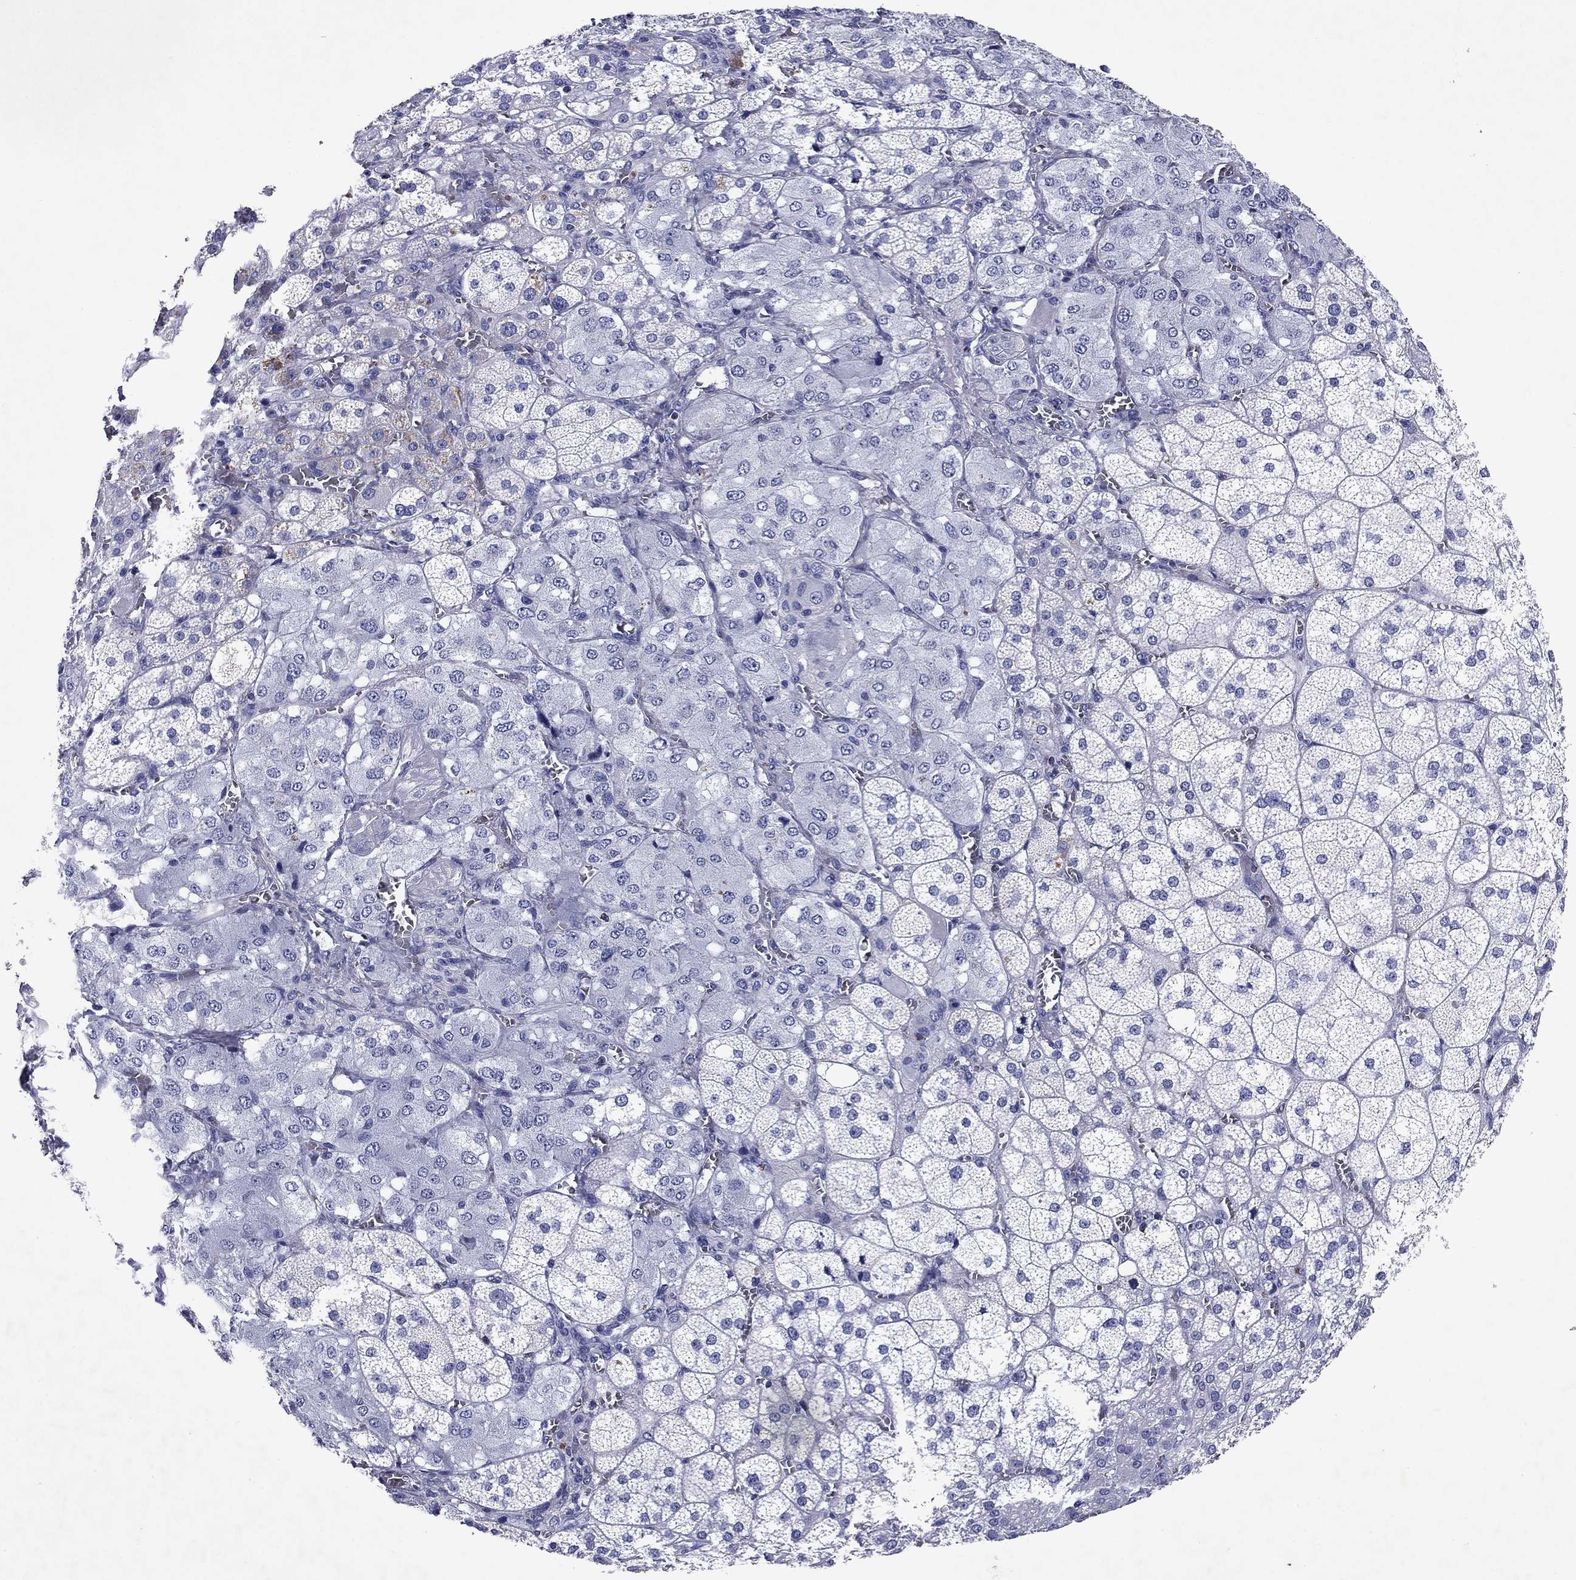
{"staining": {"intensity": "negative", "quantity": "none", "location": "none"}, "tissue": "adrenal gland", "cell_type": "Glandular cells", "image_type": "normal", "snomed": [{"axis": "morphology", "description": "Normal tissue, NOS"}, {"axis": "topography", "description": "Adrenal gland"}], "caption": "Photomicrograph shows no significant protein staining in glandular cells of normal adrenal gland.", "gene": "GZMK", "patient": {"sex": "female", "age": 60}}